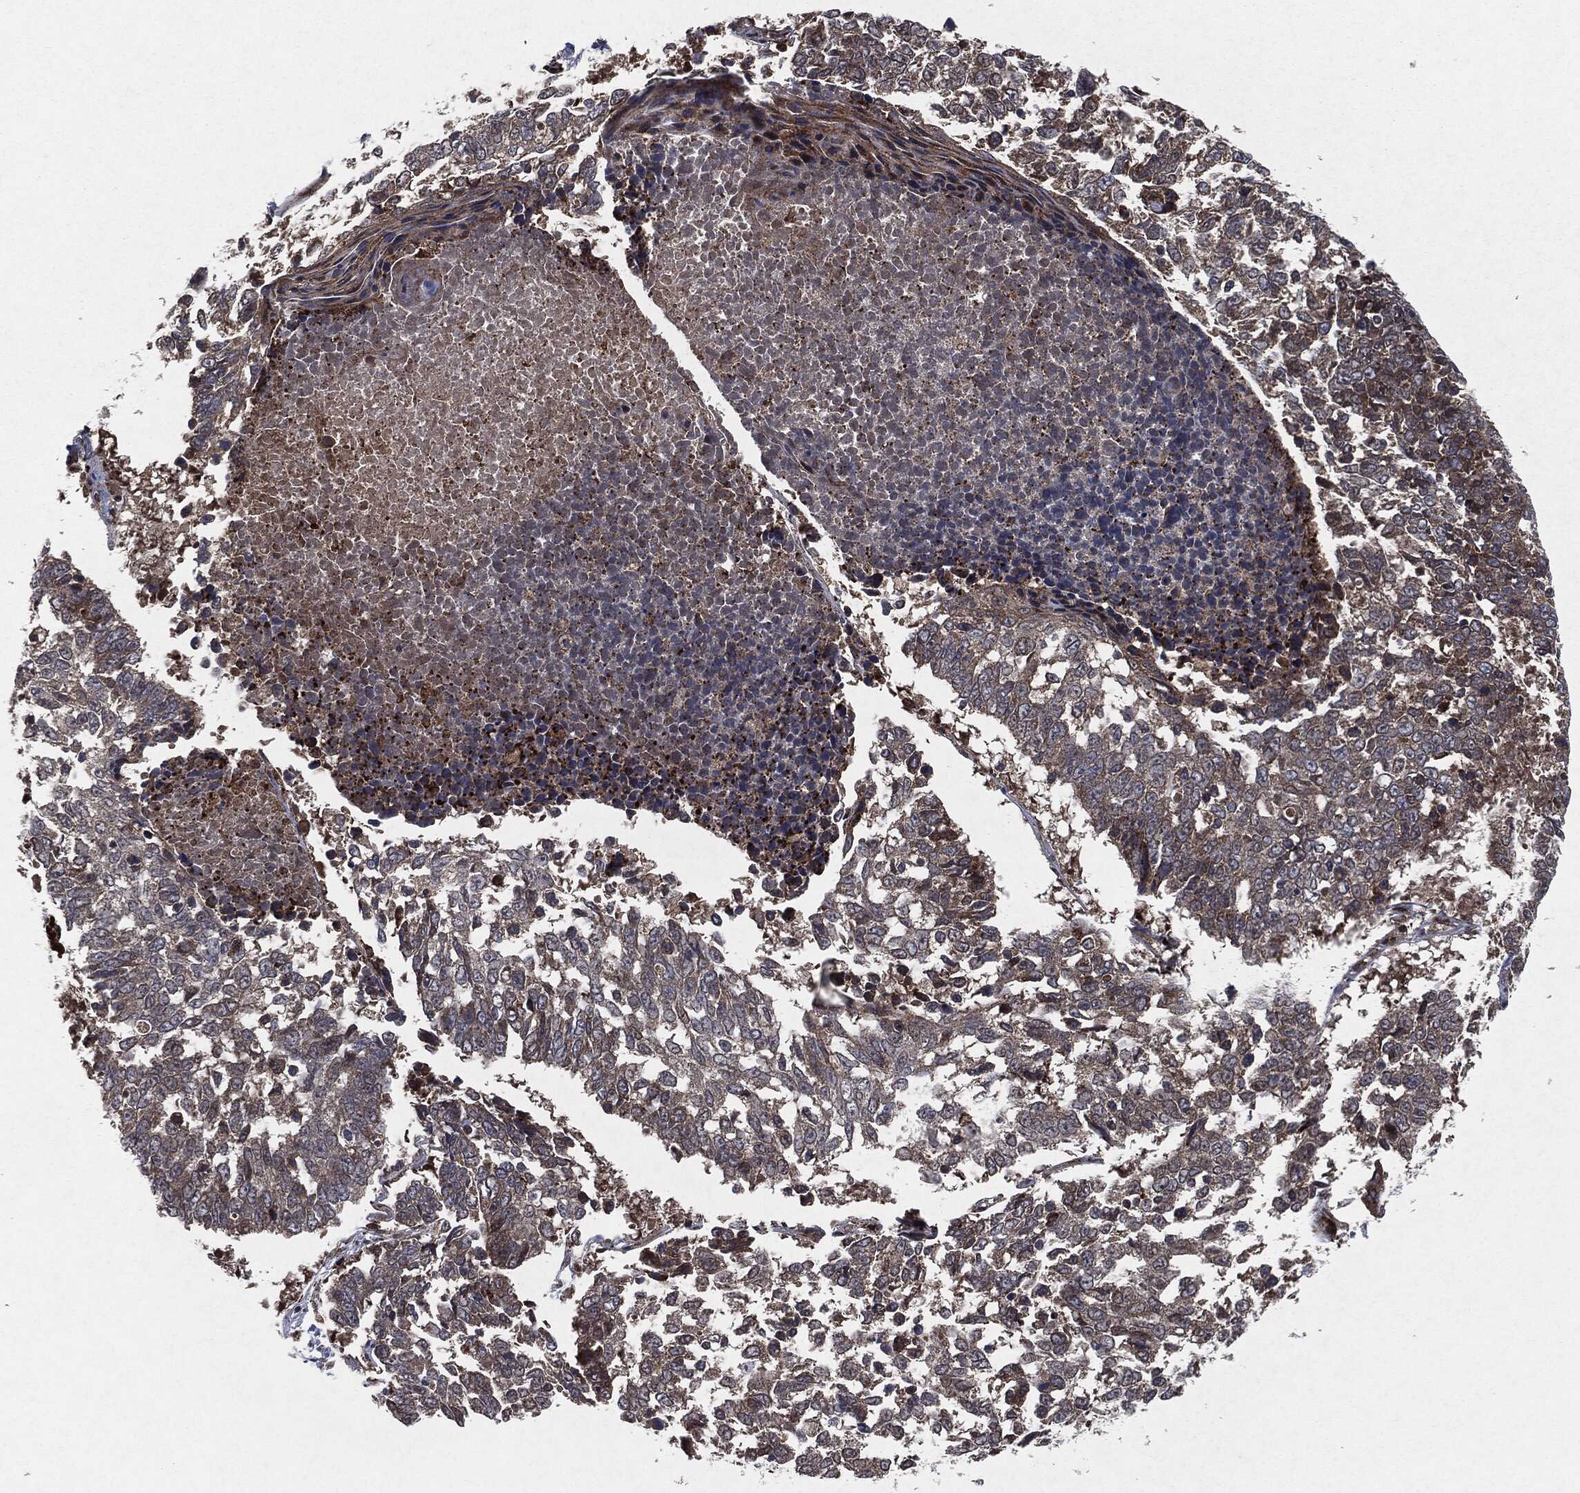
{"staining": {"intensity": "moderate", "quantity": "<25%", "location": "cytoplasmic/membranous"}, "tissue": "lung cancer", "cell_type": "Tumor cells", "image_type": "cancer", "snomed": [{"axis": "morphology", "description": "Squamous cell carcinoma, NOS"}, {"axis": "topography", "description": "Lung"}], "caption": "Lung cancer stained with DAB (3,3'-diaminobenzidine) immunohistochemistry displays low levels of moderate cytoplasmic/membranous expression in about <25% of tumor cells. The protein is stained brown, and the nuclei are stained in blue (DAB IHC with brightfield microscopy, high magnification).", "gene": "RAF1", "patient": {"sex": "male", "age": 82}}